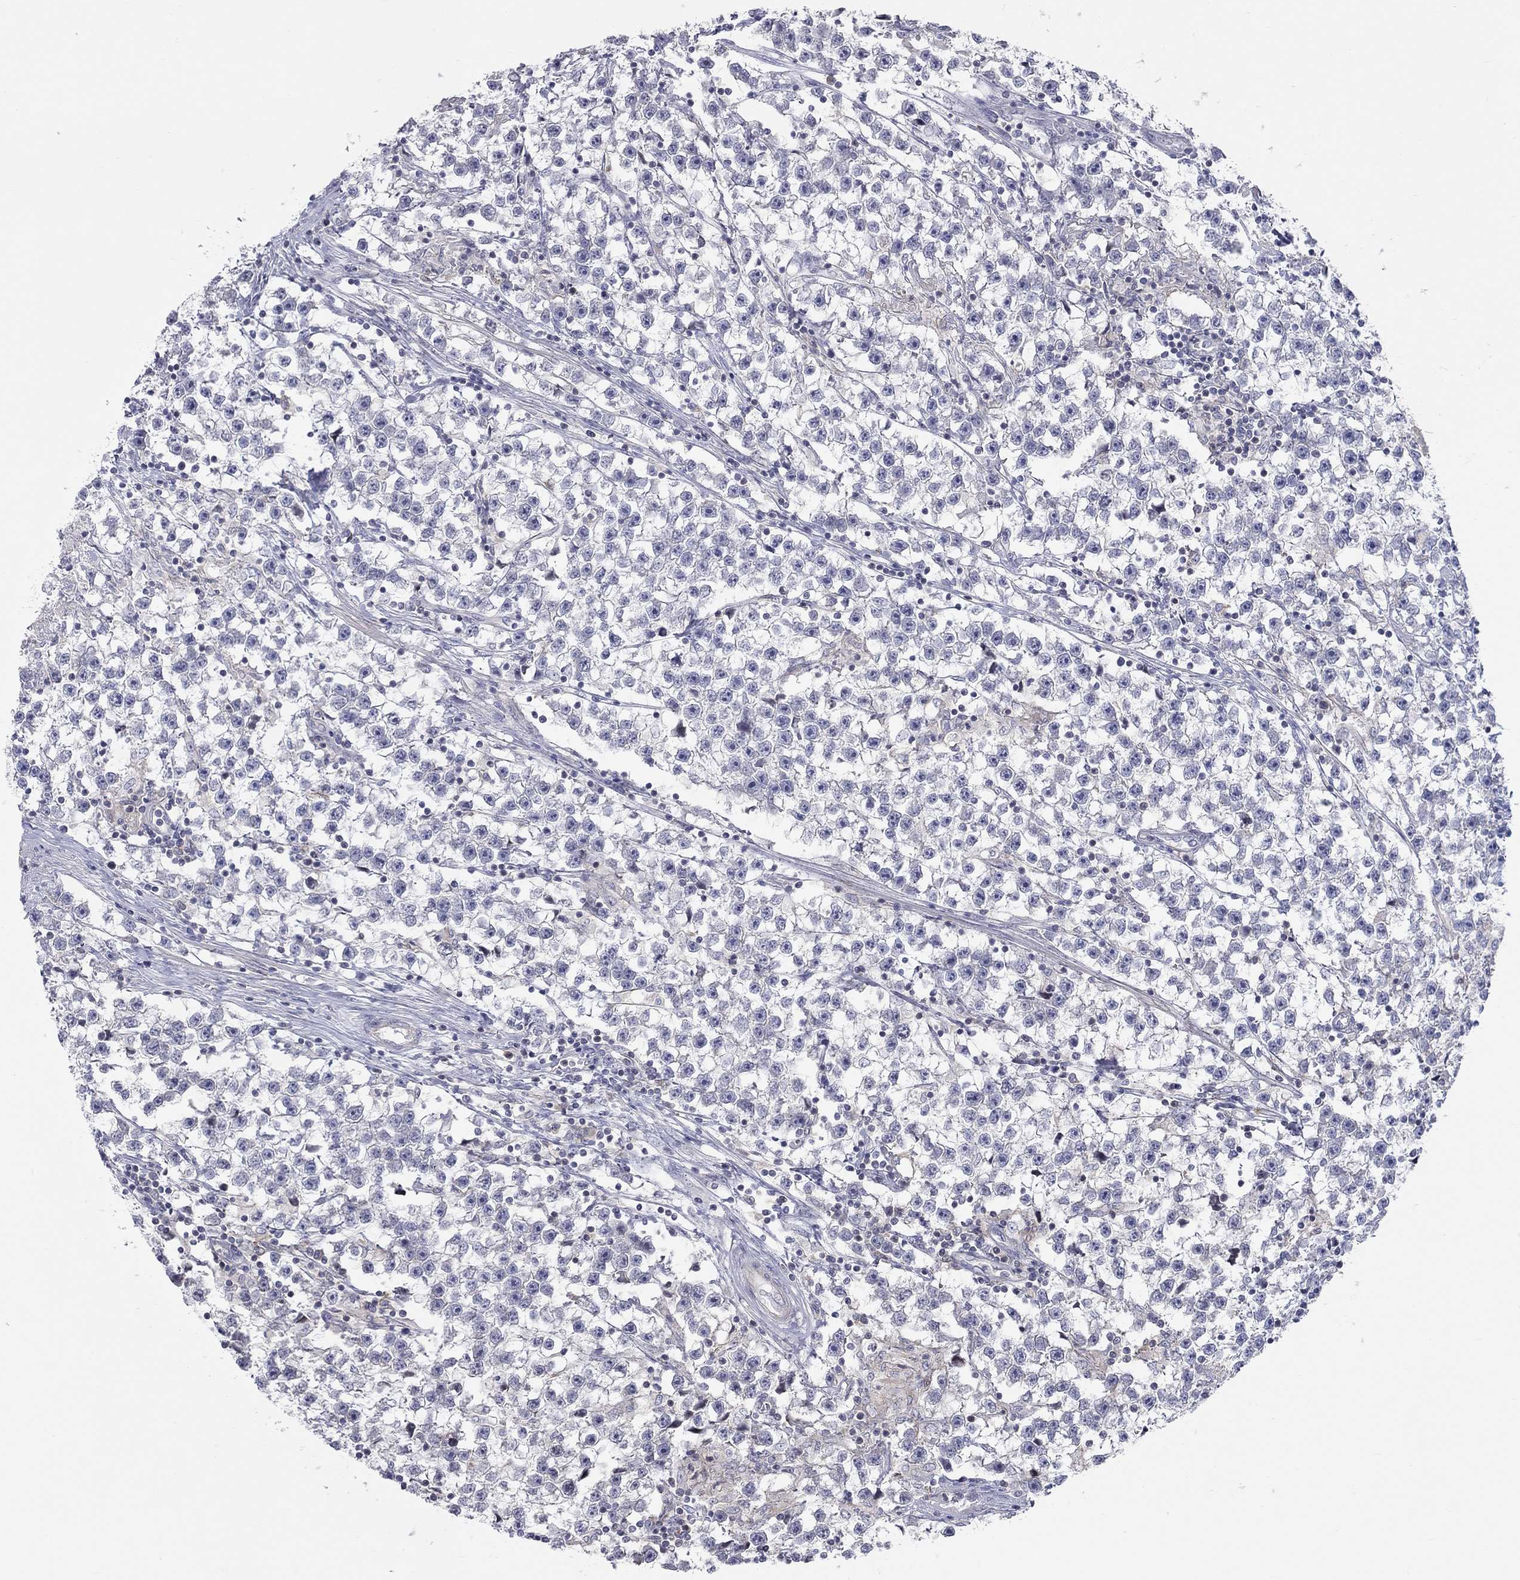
{"staining": {"intensity": "negative", "quantity": "none", "location": "none"}, "tissue": "testis cancer", "cell_type": "Tumor cells", "image_type": "cancer", "snomed": [{"axis": "morphology", "description": "Seminoma, NOS"}, {"axis": "topography", "description": "Testis"}], "caption": "The micrograph displays no significant staining in tumor cells of testis cancer.", "gene": "PCDHGA10", "patient": {"sex": "male", "age": 59}}